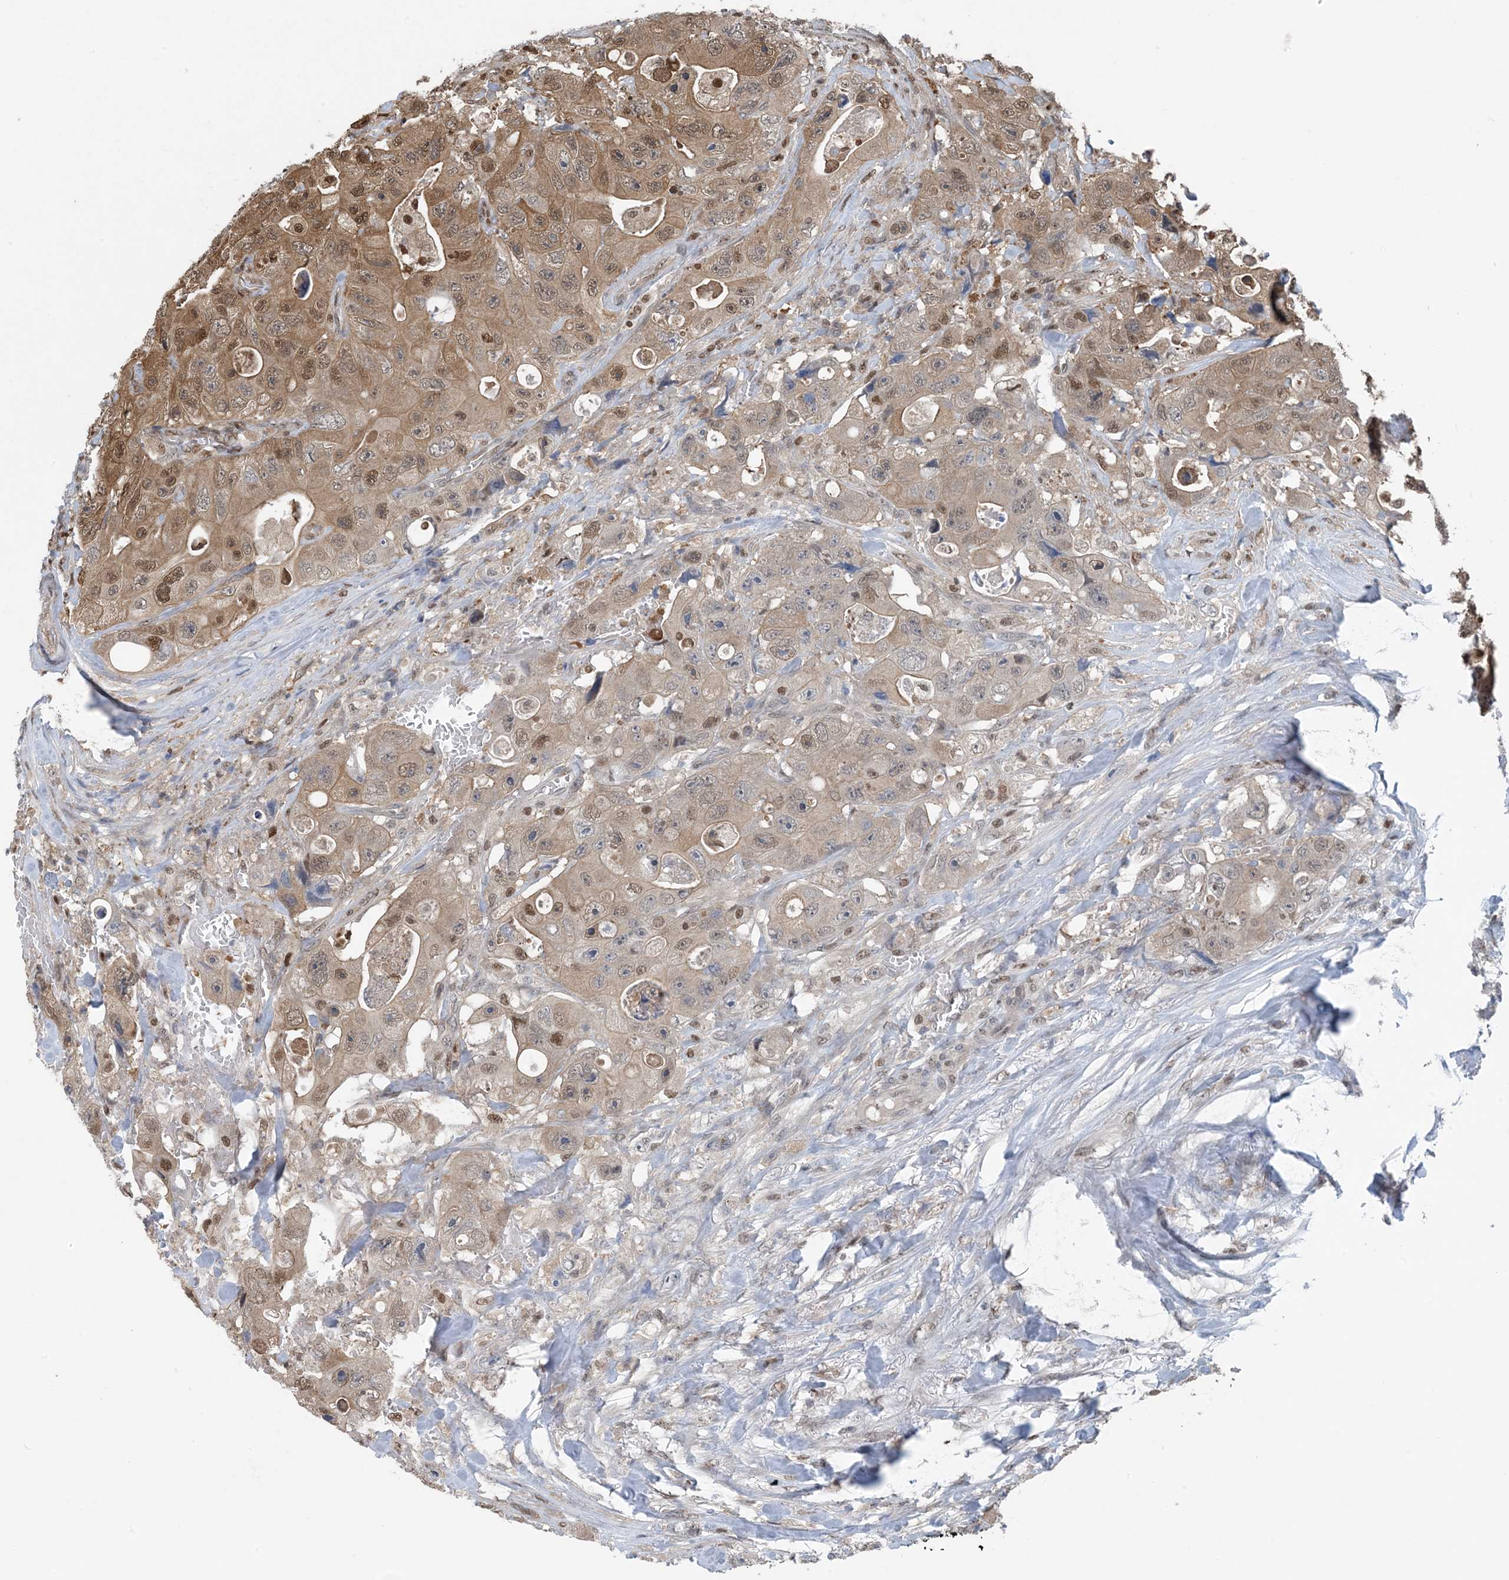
{"staining": {"intensity": "moderate", "quantity": ">75%", "location": "cytoplasmic/membranous,nuclear"}, "tissue": "colorectal cancer", "cell_type": "Tumor cells", "image_type": "cancer", "snomed": [{"axis": "morphology", "description": "Adenocarcinoma, NOS"}, {"axis": "topography", "description": "Colon"}], "caption": "This histopathology image demonstrates immunohistochemistry (IHC) staining of colorectal adenocarcinoma, with medium moderate cytoplasmic/membranous and nuclear expression in about >75% of tumor cells.", "gene": "HIKESHI", "patient": {"sex": "female", "age": 46}}